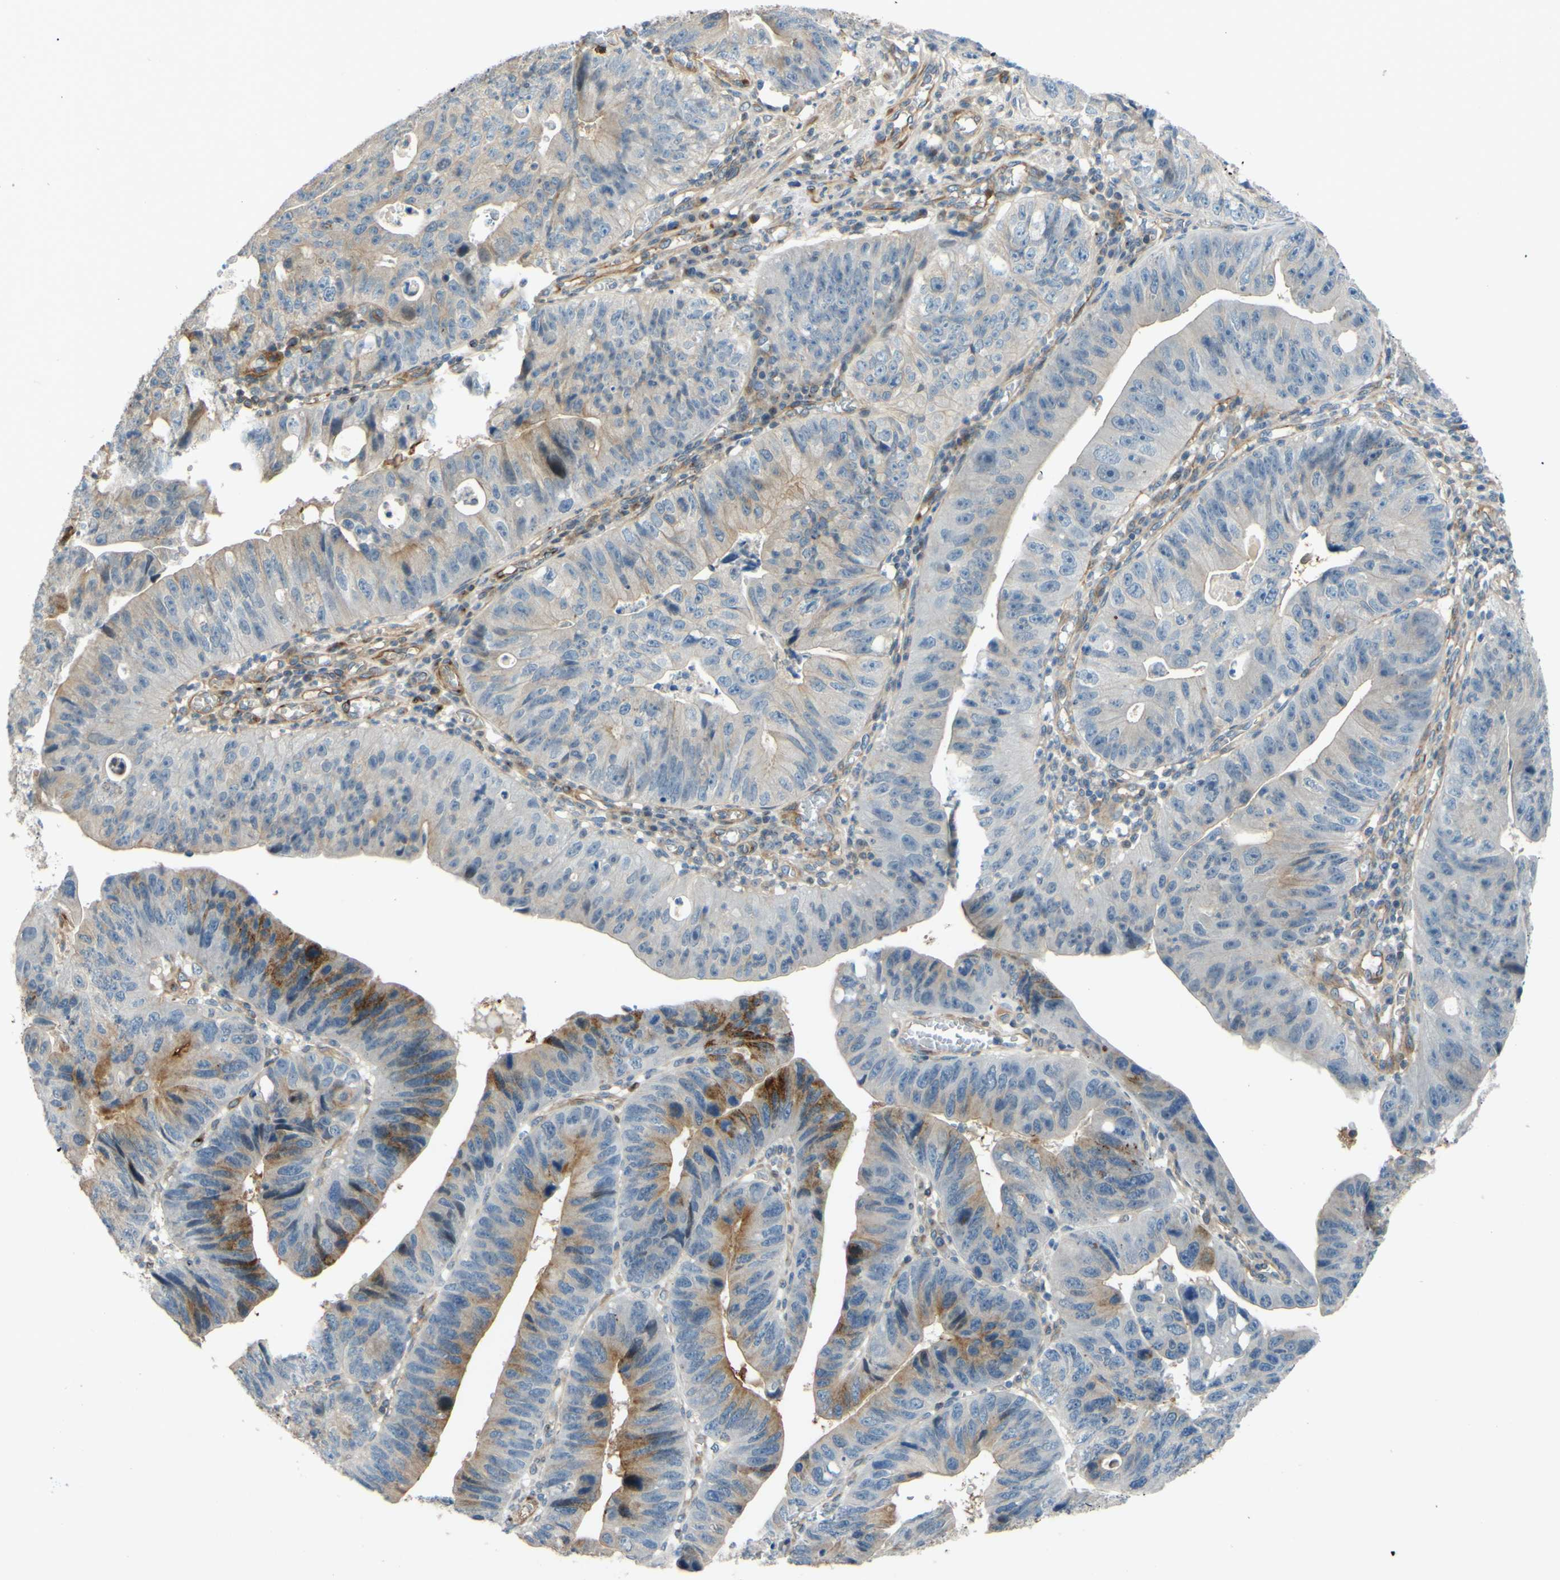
{"staining": {"intensity": "moderate", "quantity": "25%-75%", "location": "cytoplasmic/membranous"}, "tissue": "stomach cancer", "cell_type": "Tumor cells", "image_type": "cancer", "snomed": [{"axis": "morphology", "description": "Adenocarcinoma, NOS"}, {"axis": "topography", "description": "Stomach"}], "caption": "High-magnification brightfield microscopy of adenocarcinoma (stomach) stained with DAB (brown) and counterstained with hematoxylin (blue). tumor cells exhibit moderate cytoplasmic/membranous expression is seen in approximately25%-75% of cells. The staining was performed using DAB to visualize the protein expression in brown, while the nuclei were stained in blue with hematoxylin (Magnification: 20x).", "gene": "ARHGAP1", "patient": {"sex": "male", "age": 59}}